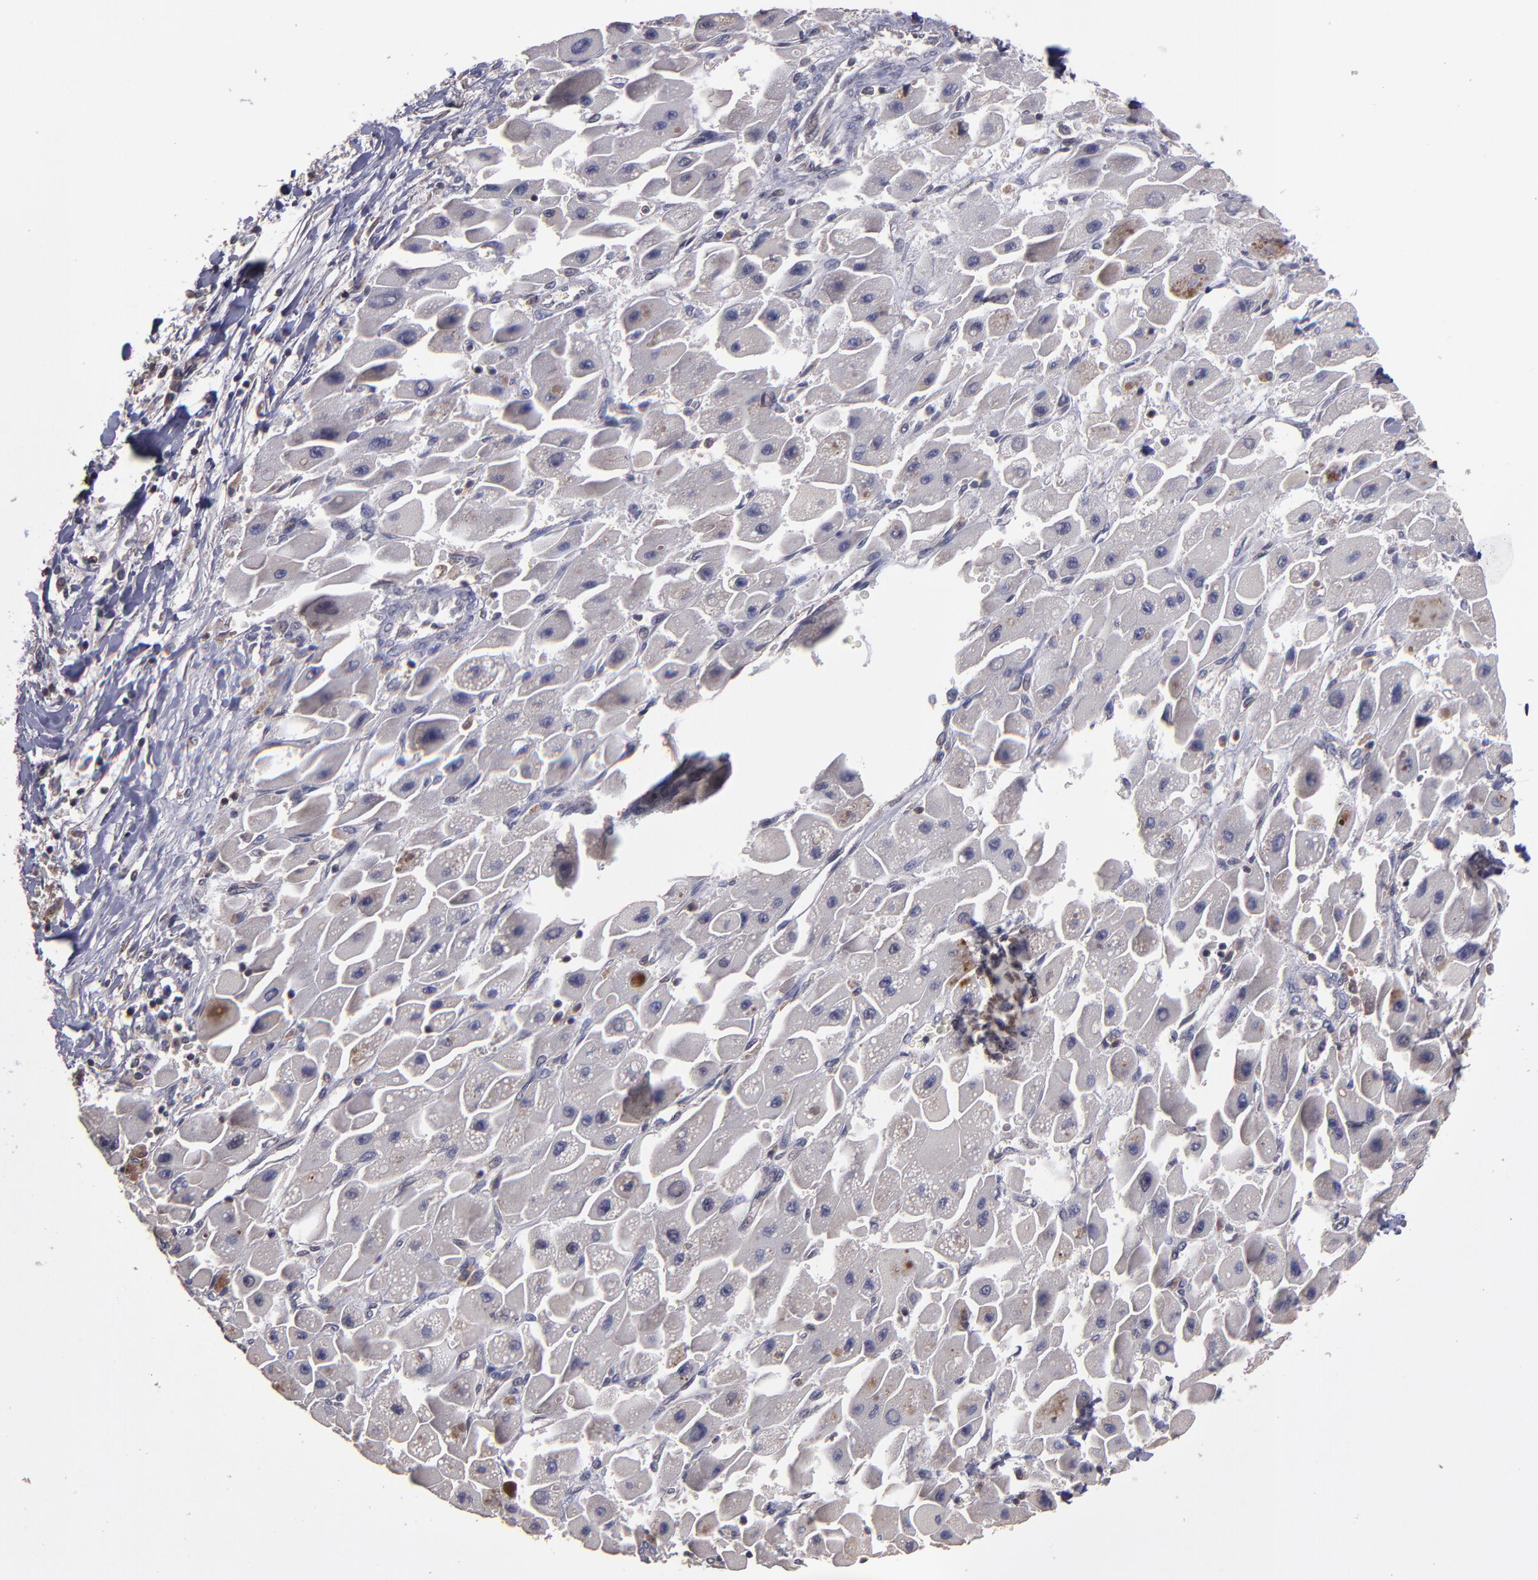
{"staining": {"intensity": "weak", "quantity": "<25%", "location": "cytoplasmic/membranous"}, "tissue": "liver cancer", "cell_type": "Tumor cells", "image_type": "cancer", "snomed": [{"axis": "morphology", "description": "Carcinoma, Hepatocellular, NOS"}, {"axis": "topography", "description": "Liver"}], "caption": "Tumor cells show no significant positivity in liver cancer.", "gene": "NF2", "patient": {"sex": "male", "age": 24}}